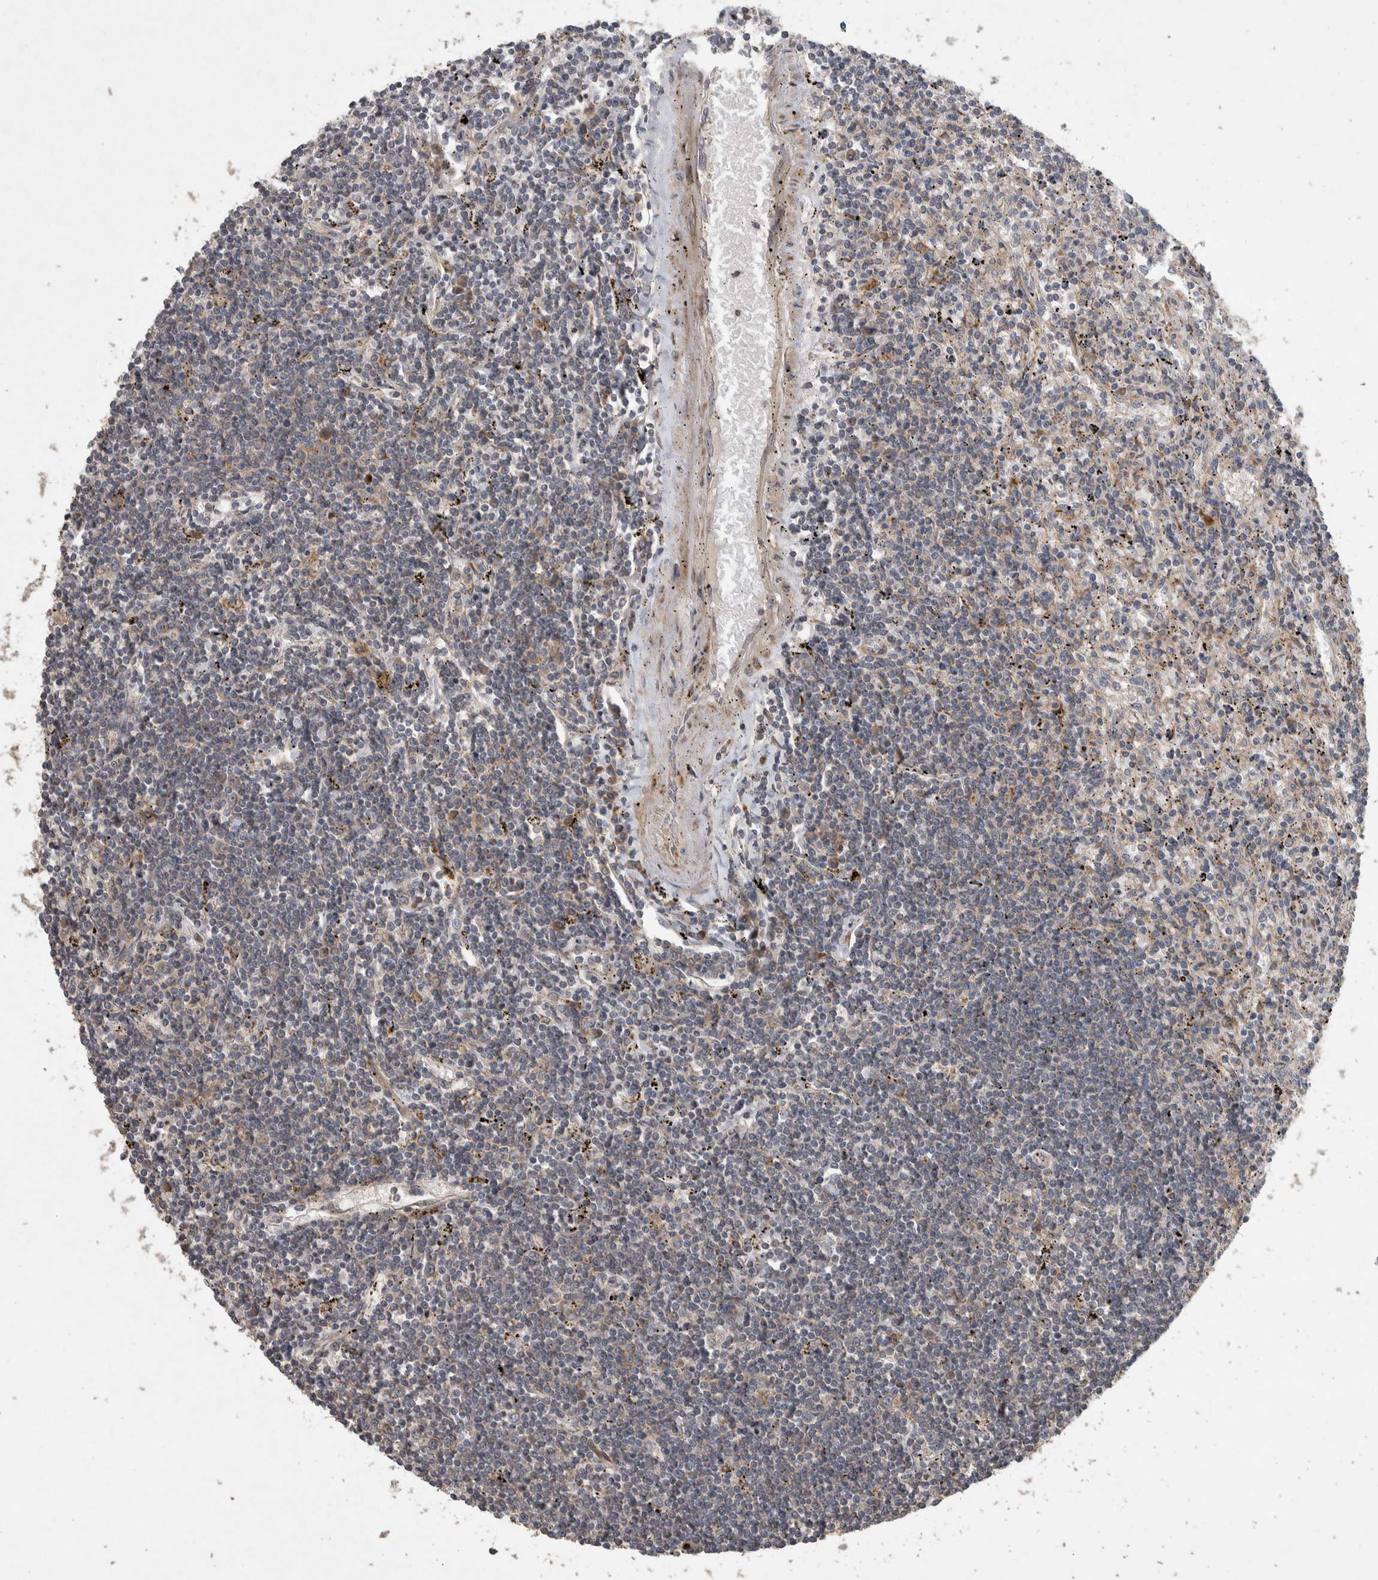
{"staining": {"intensity": "weak", "quantity": "<25%", "location": "cytoplasmic/membranous"}, "tissue": "lymphoma", "cell_type": "Tumor cells", "image_type": "cancer", "snomed": [{"axis": "morphology", "description": "Malignant lymphoma, non-Hodgkin's type, Low grade"}, {"axis": "topography", "description": "Spleen"}], "caption": "Tumor cells show no significant expression in low-grade malignant lymphoma, non-Hodgkin's type.", "gene": "ERAL1", "patient": {"sex": "male", "age": 76}}